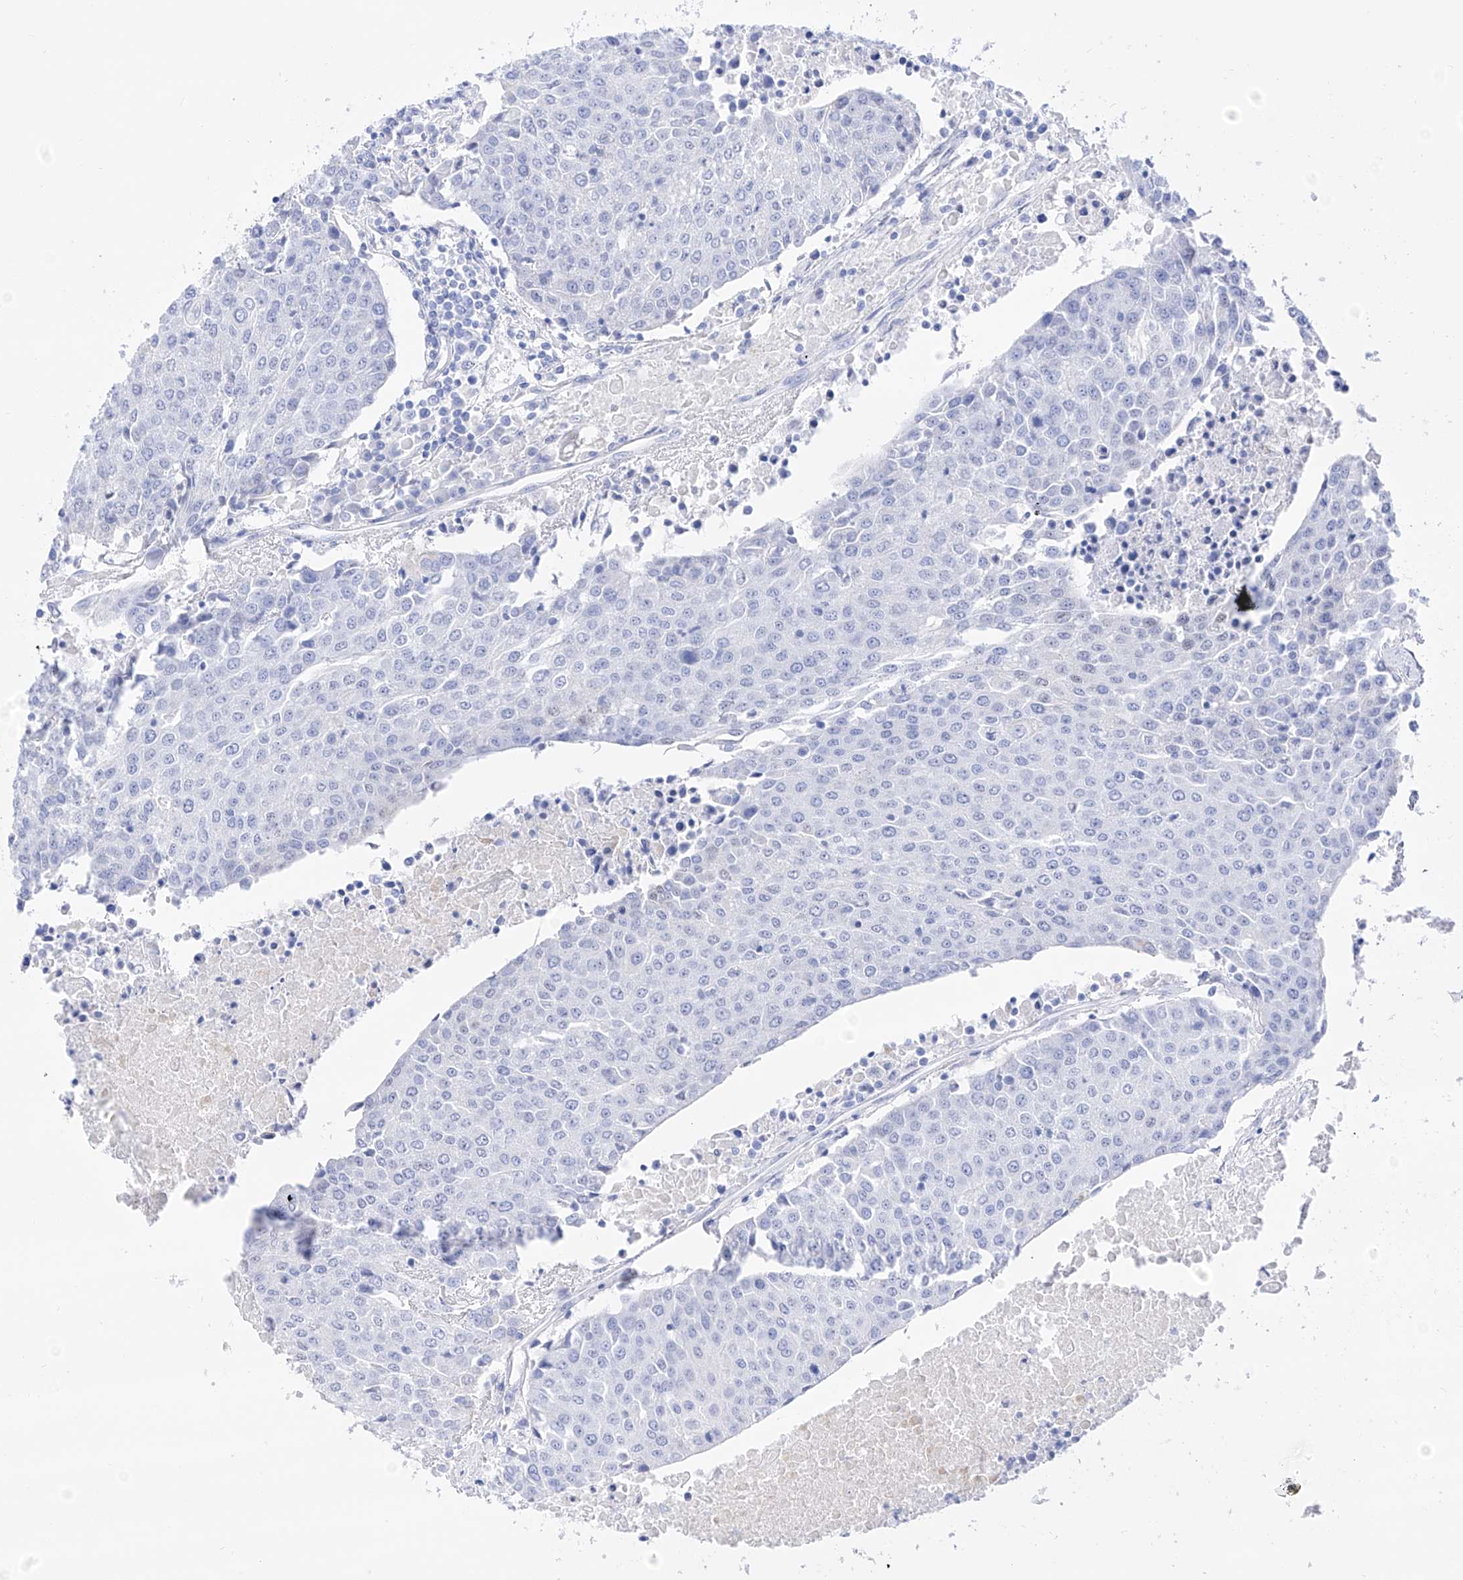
{"staining": {"intensity": "negative", "quantity": "none", "location": "none"}, "tissue": "urothelial cancer", "cell_type": "Tumor cells", "image_type": "cancer", "snomed": [{"axis": "morphology", "description": "Urothelial carcinoma, High grade"}, {"axis": "topography", "description": "Urinary bladder"}], "caption": "Urothelial carcinoma (high-grade) was stained to show a protein in brown. There is no significant staining in tumor cells.", "gene": "TRPC7", "patient": {"sex": "female", "age": 85}}